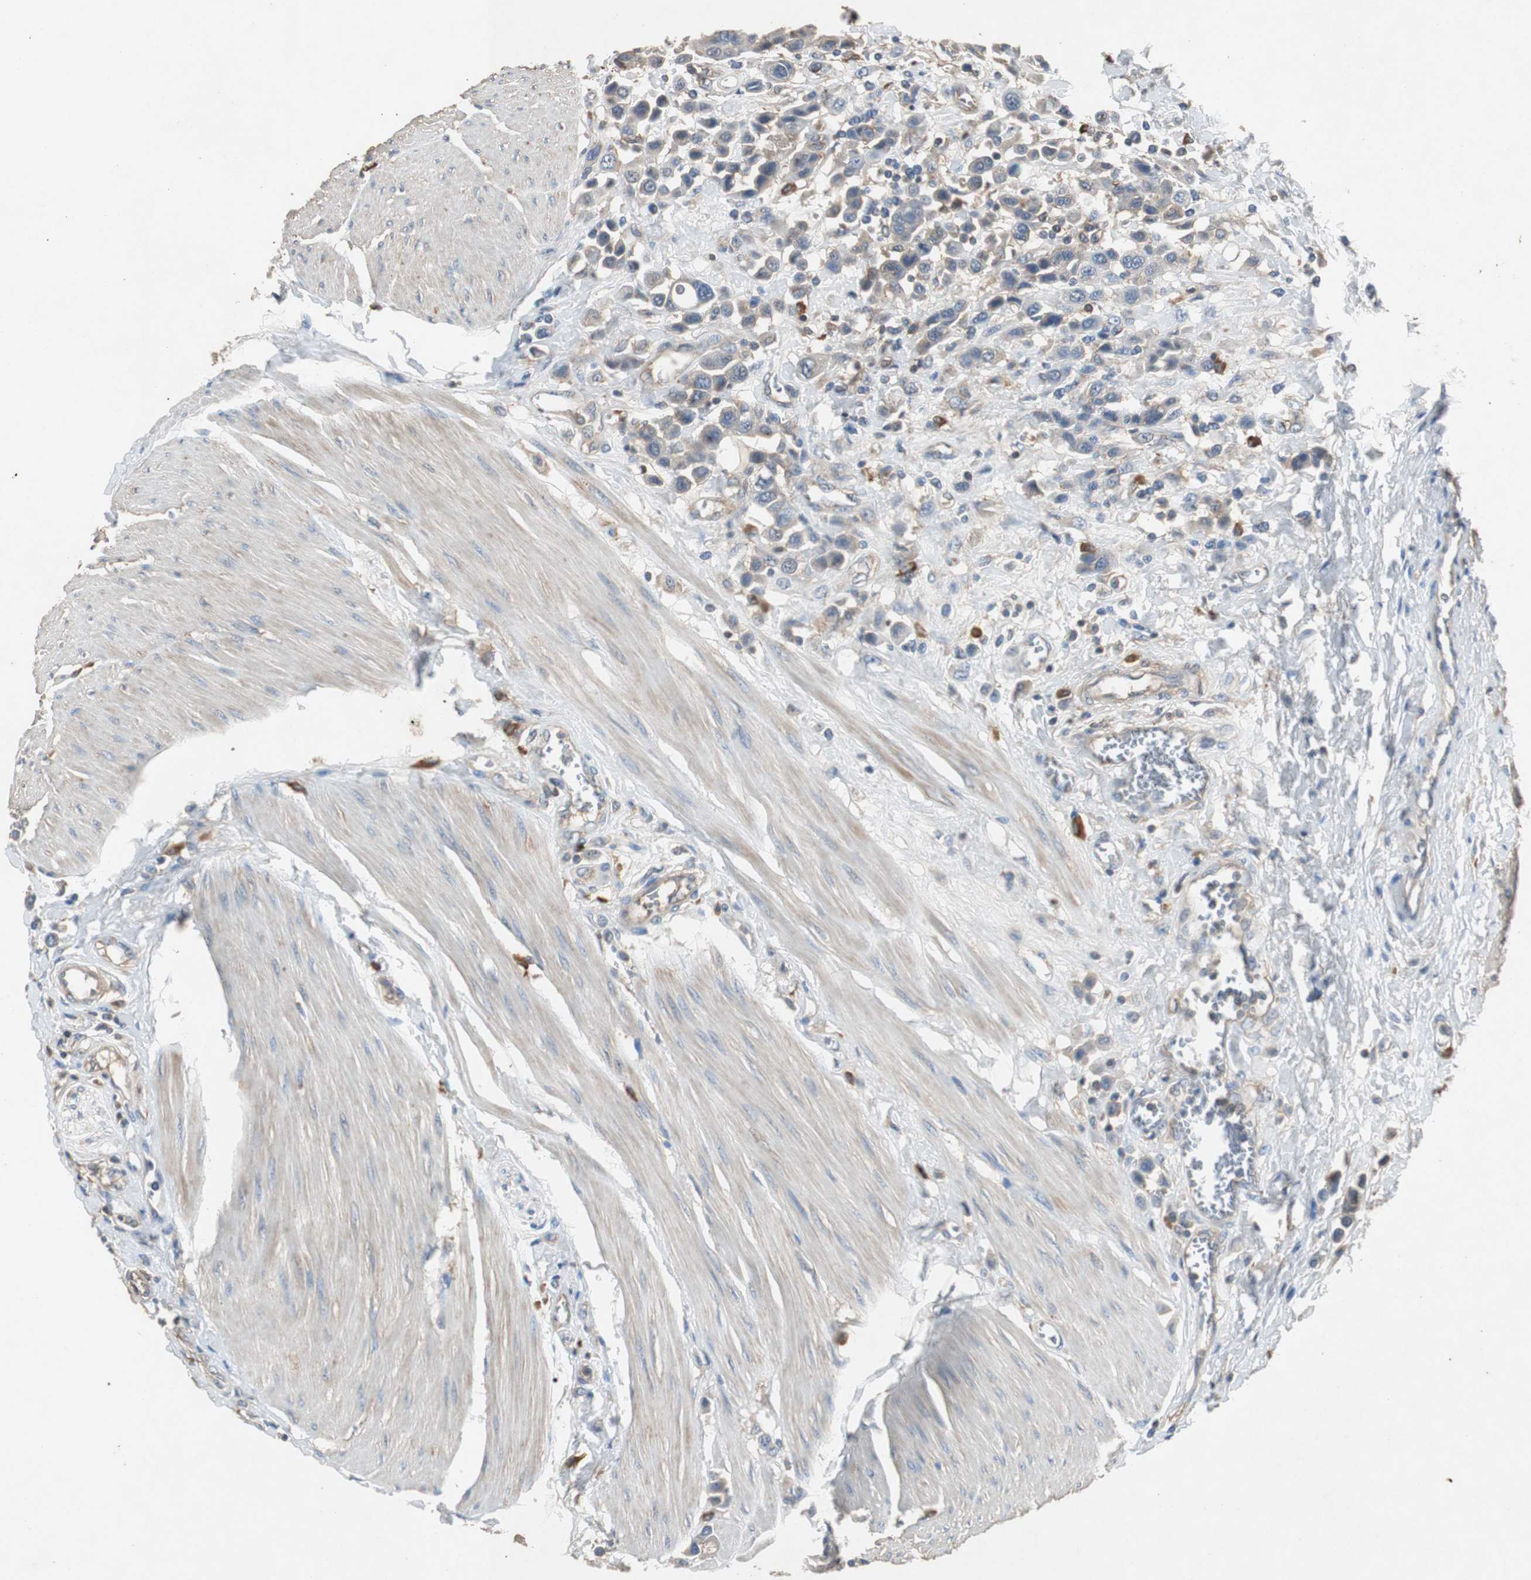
{"staining": {"intensity": "weak", "quantity": "<25%", "location": "cytoplasmic/membranous"}, "tissue": "urothelial cancer", "cell_type": "Tumor cells", "image_type": "cancer", "snomed": [{"axis": "morphology", "description": "Urothelial carcinoma, High grade"}, {"axis": "topography", "description": "Urinary bladder"}], "caption": "Tumor cells show no significant staining in urothelial carcinoma (high-grade). The staining is performed using DAB brown chromogen with nuclei counter-stained in using hematoxylin.", "gene": "TNFRSF14", "patient": {"sex": "male", "age": 50}}